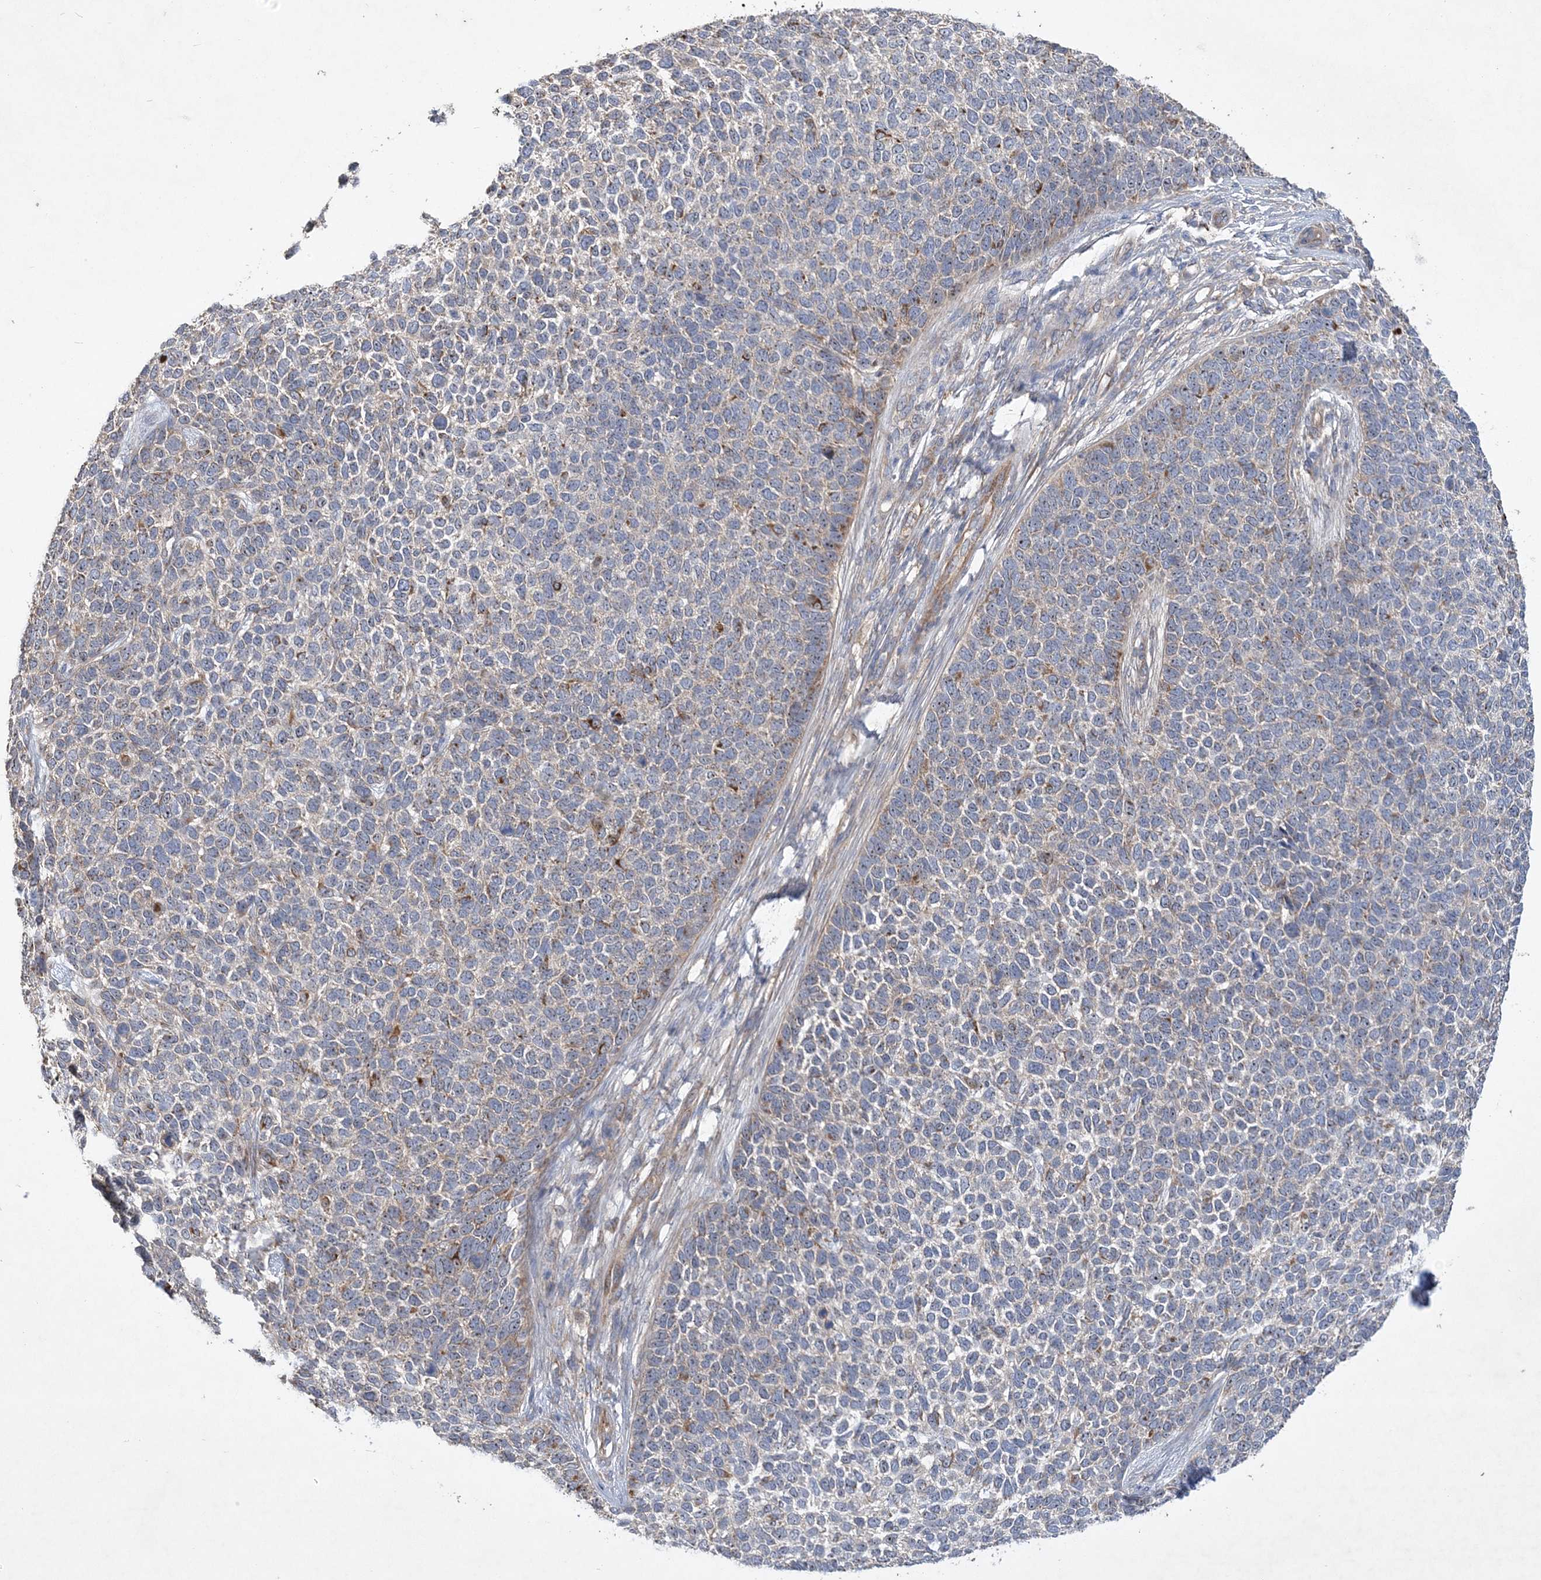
{"staining": {"intensity": "weak", "quantity": "<25%", "location": "cytoplasmic/membranous,nuclear"}, "tissue": "skin cancer", "cell_type": "Tumor cells", "image_type": "cancer", "snomed": [{"axis": "morphology", "description": "Basal cell carcinoma"}, {"axis": "topography", "description": "Skin"}], "caption": "Tumor cells are negative for protein expression in human skin cancer. Brightfield microscopy of immunohistochemistry (IHC) stained with DAB (3,3'-diaminobenzidine) (brown) and hematoxylin (blue), captured at high magnification.", "gene": "FEZ2", "patient": {"sex": "female", "age": 84}}